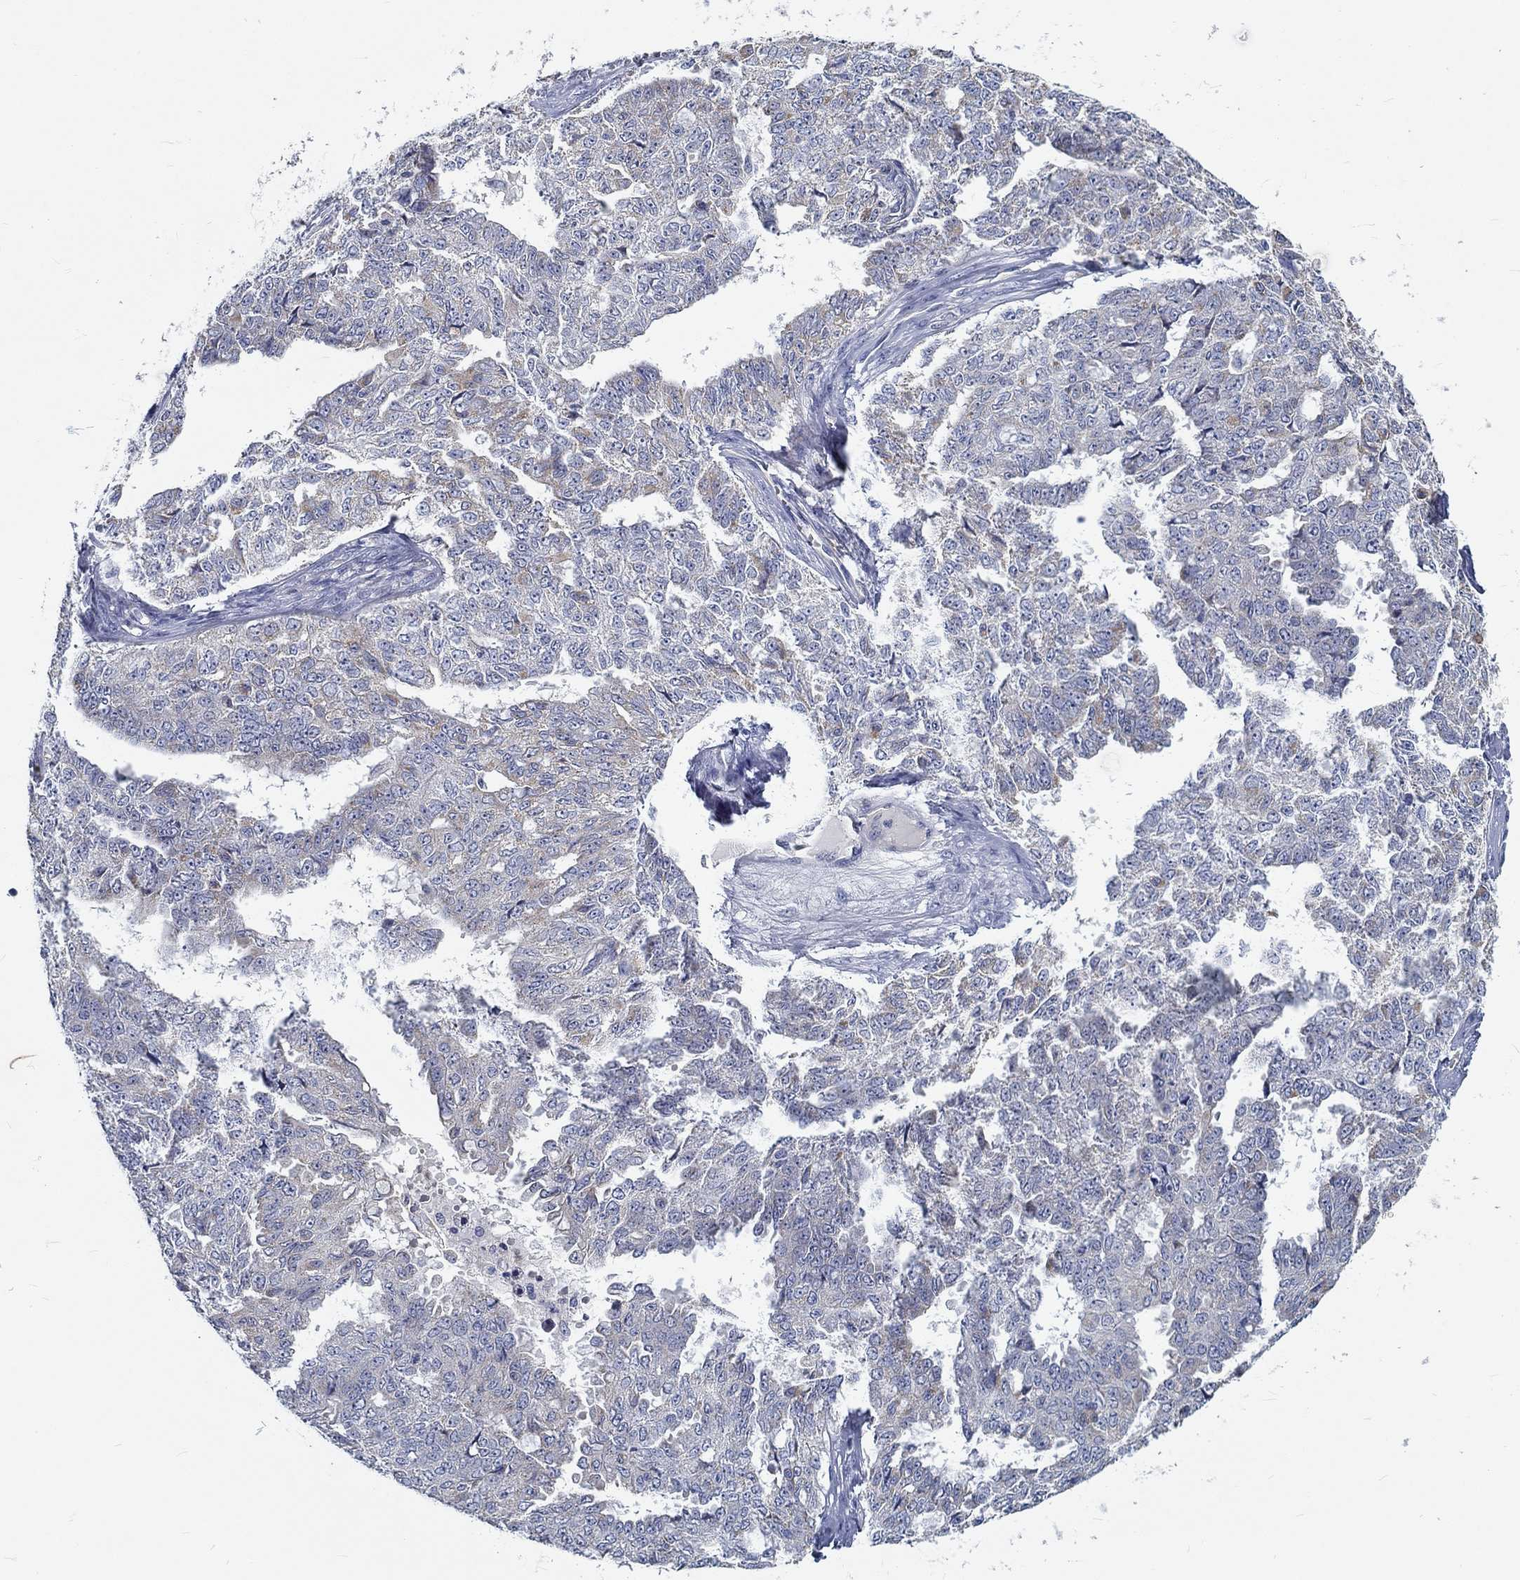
{"staining": {"intensity": "weak", "quantity": "<25%", "location": "cytoplasmic/membranous"}, "tissue": "ovarian cancer", "cell_type": "Tumor cells", "image_type": "cancer", "snomed": [{"axis": "morphology", "description": "Cystadenocarcinoma, serous, NOS"}, {"axis": "topography", "description": "Ovary"}], "caption": "IHC photomicrograph of ovarian serous cystadenocarcinoma stained for a protein (brown), which reveals no staining in tumor cells.", "gene": "MYBPC1", "patient": {"sex": "female", "age": 71}}